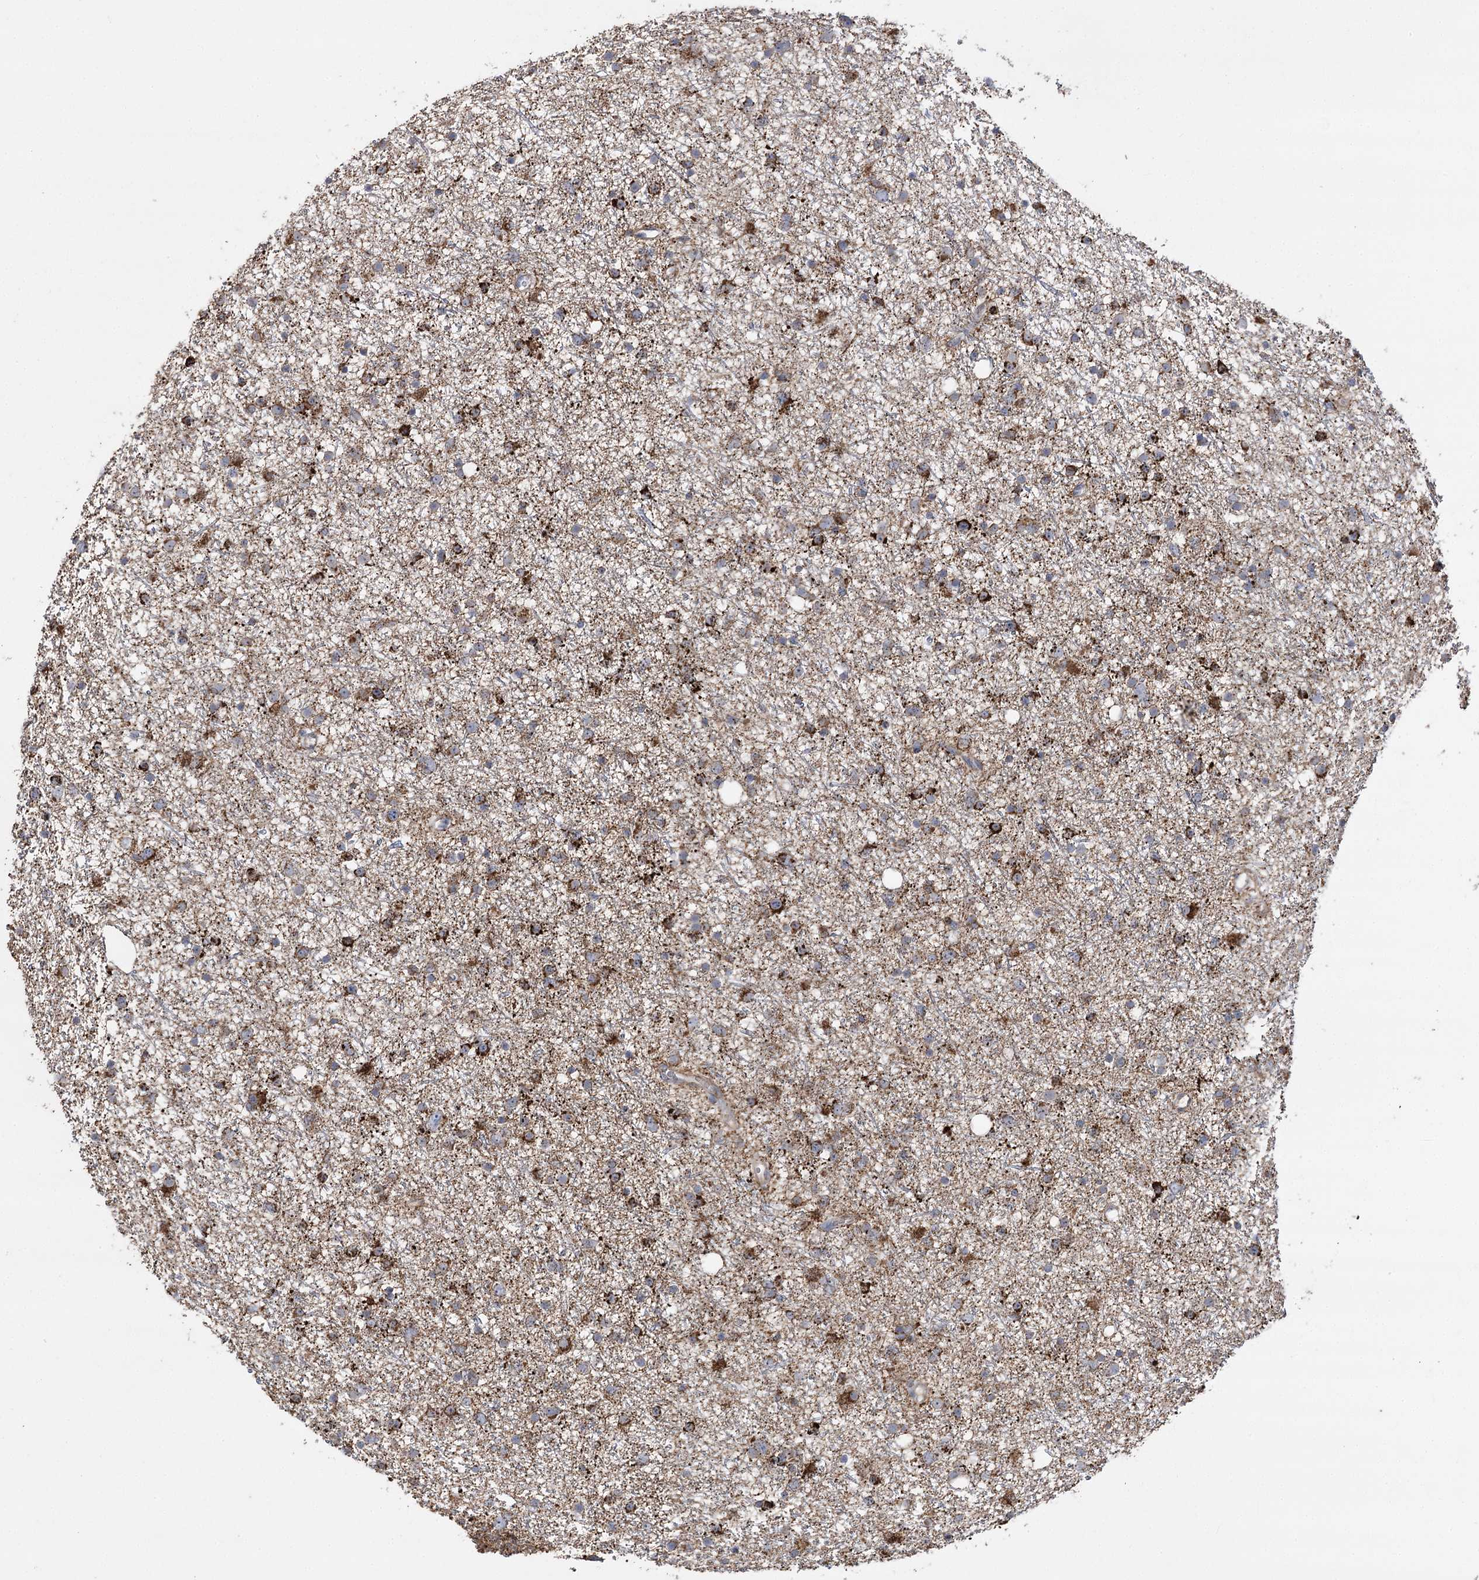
{"staining": {"intensity": "moderate", "quantity": ">75%", "location": "cytoplasmic/membranous"}, "tissue": "glioma", "cell_type": "Tumor cells", "image_type": "cancer", "snomed": [{"axis": "morphology", "description": "Glioma, malignant, Low grade"}, {"axis": "topography", "description": "Cerebral cortex"}], "caption": "IHC histopathology image of neoplastic tissue: human low-grade glioma (malignant) stained using immunohistochemistry (IHC) displays medium levels of moderate protein expression localized specifically in the cytoplasmic/membranous of tumor cells, appearing as a cytoplasmic/membranous brown color.", "gene": "NADK2", "patient": {"sex": "female", "age": 39}}